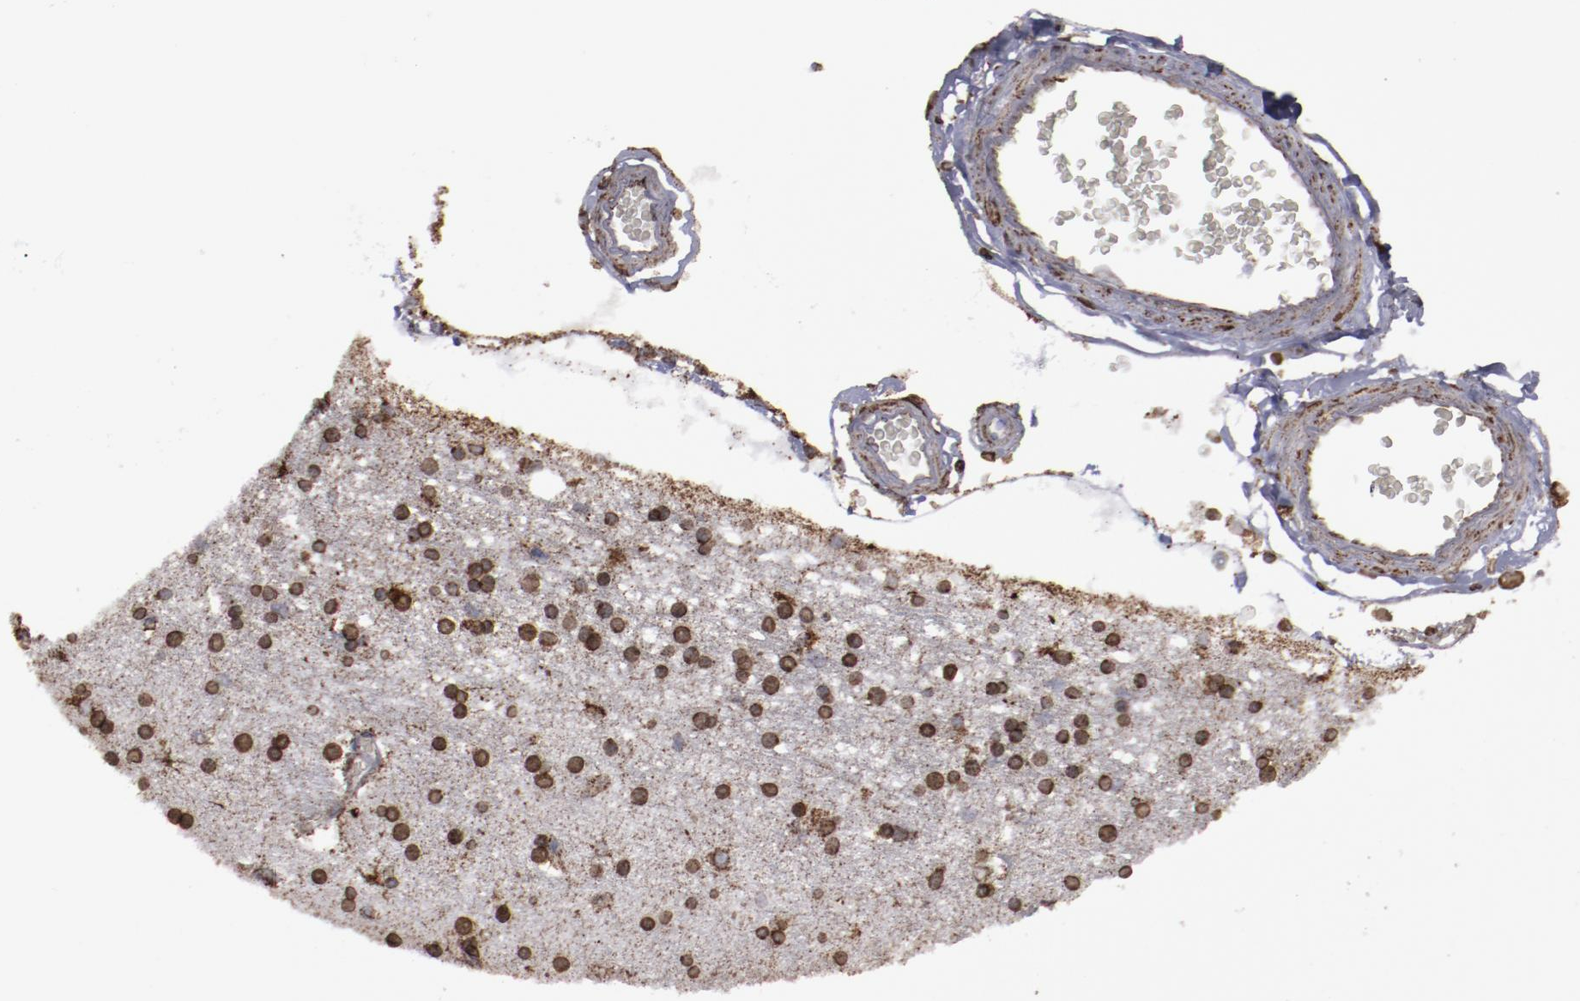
{"staining": {"intensity": "strong", "quantity": "25%-75%", "location": "cytoplasmic/membranous,nuclear"}, "tissue": "hippocampus", "cell_type": "Glial cells", "image_type": "normal", "snomed": [{"axis": "morphology", "description": "Normal tissue, NOS"}, {"axis": "topography", "description": "Hippocampus"}], "caption": "Hippocampus stained with a brown dye displays strong cytoplasmic/membranous,nuclear positive expression in approximately 25%-75% of glial cells.", "gene": "ERLIN2", "patient": {"sex": "female", "age": 54}}